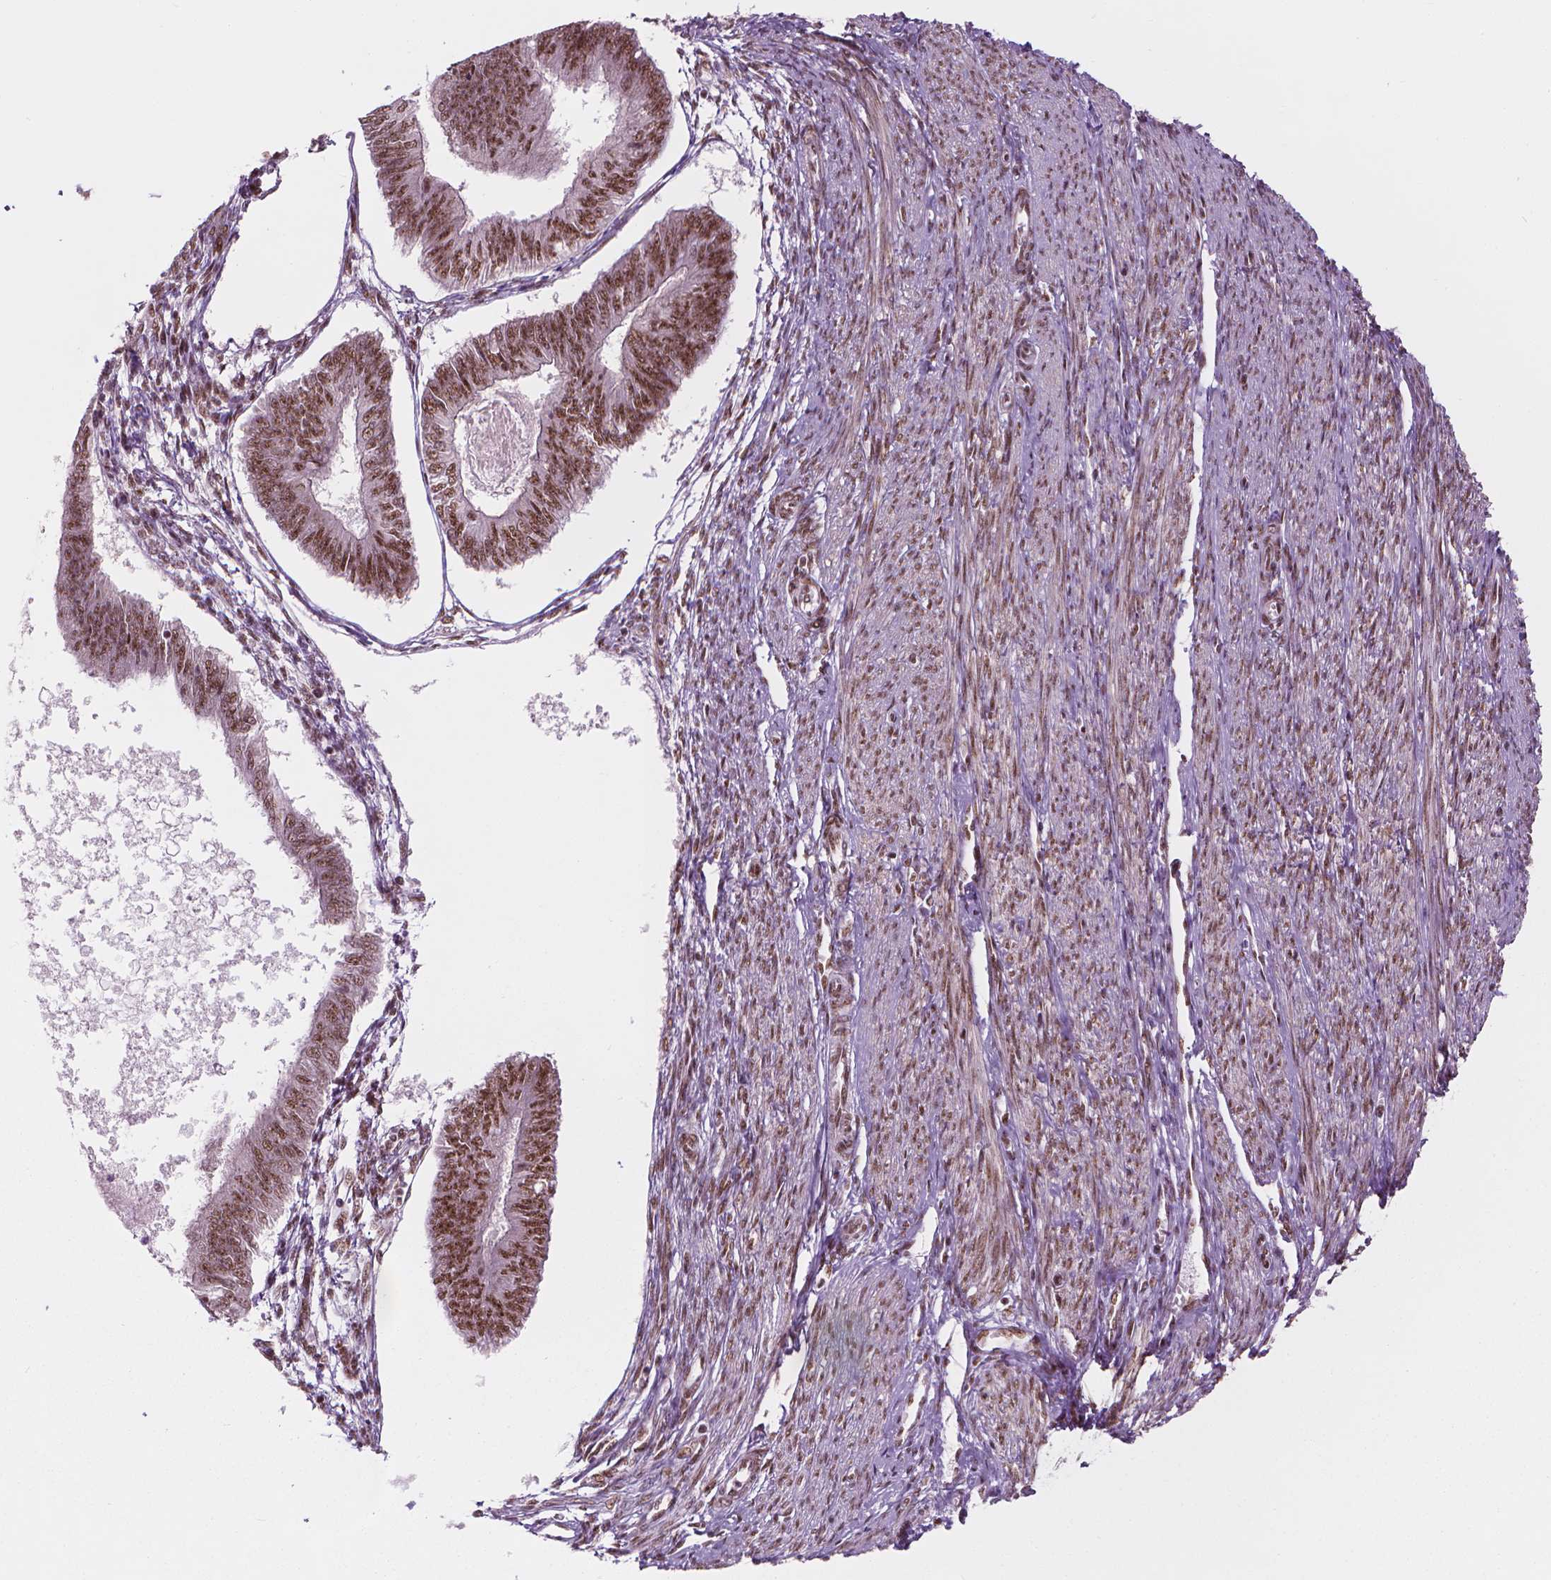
{"staining": {"intensity": "moderate", "quantity": ">75%", "location": "nuclear"}, "tissue": "endometrial cancer", "cell_type": "Tumor cells", "image_type": "cancer", "snomed": [{"axis": "morphology", "description": "Adenocarcinoma, NOS"}, {"axis": "topography", "description": "Endometrium"}], "caption": "DAB (3,3'-diaminobenzidine) immunohistochemical staining of human endometrial cancer (adenocarcinoma) displays moderate nuclear protein expression in approximately >75% of tumor cells.", "gene": "ELF2", "patient": {"sex": "female", "age": 58}}